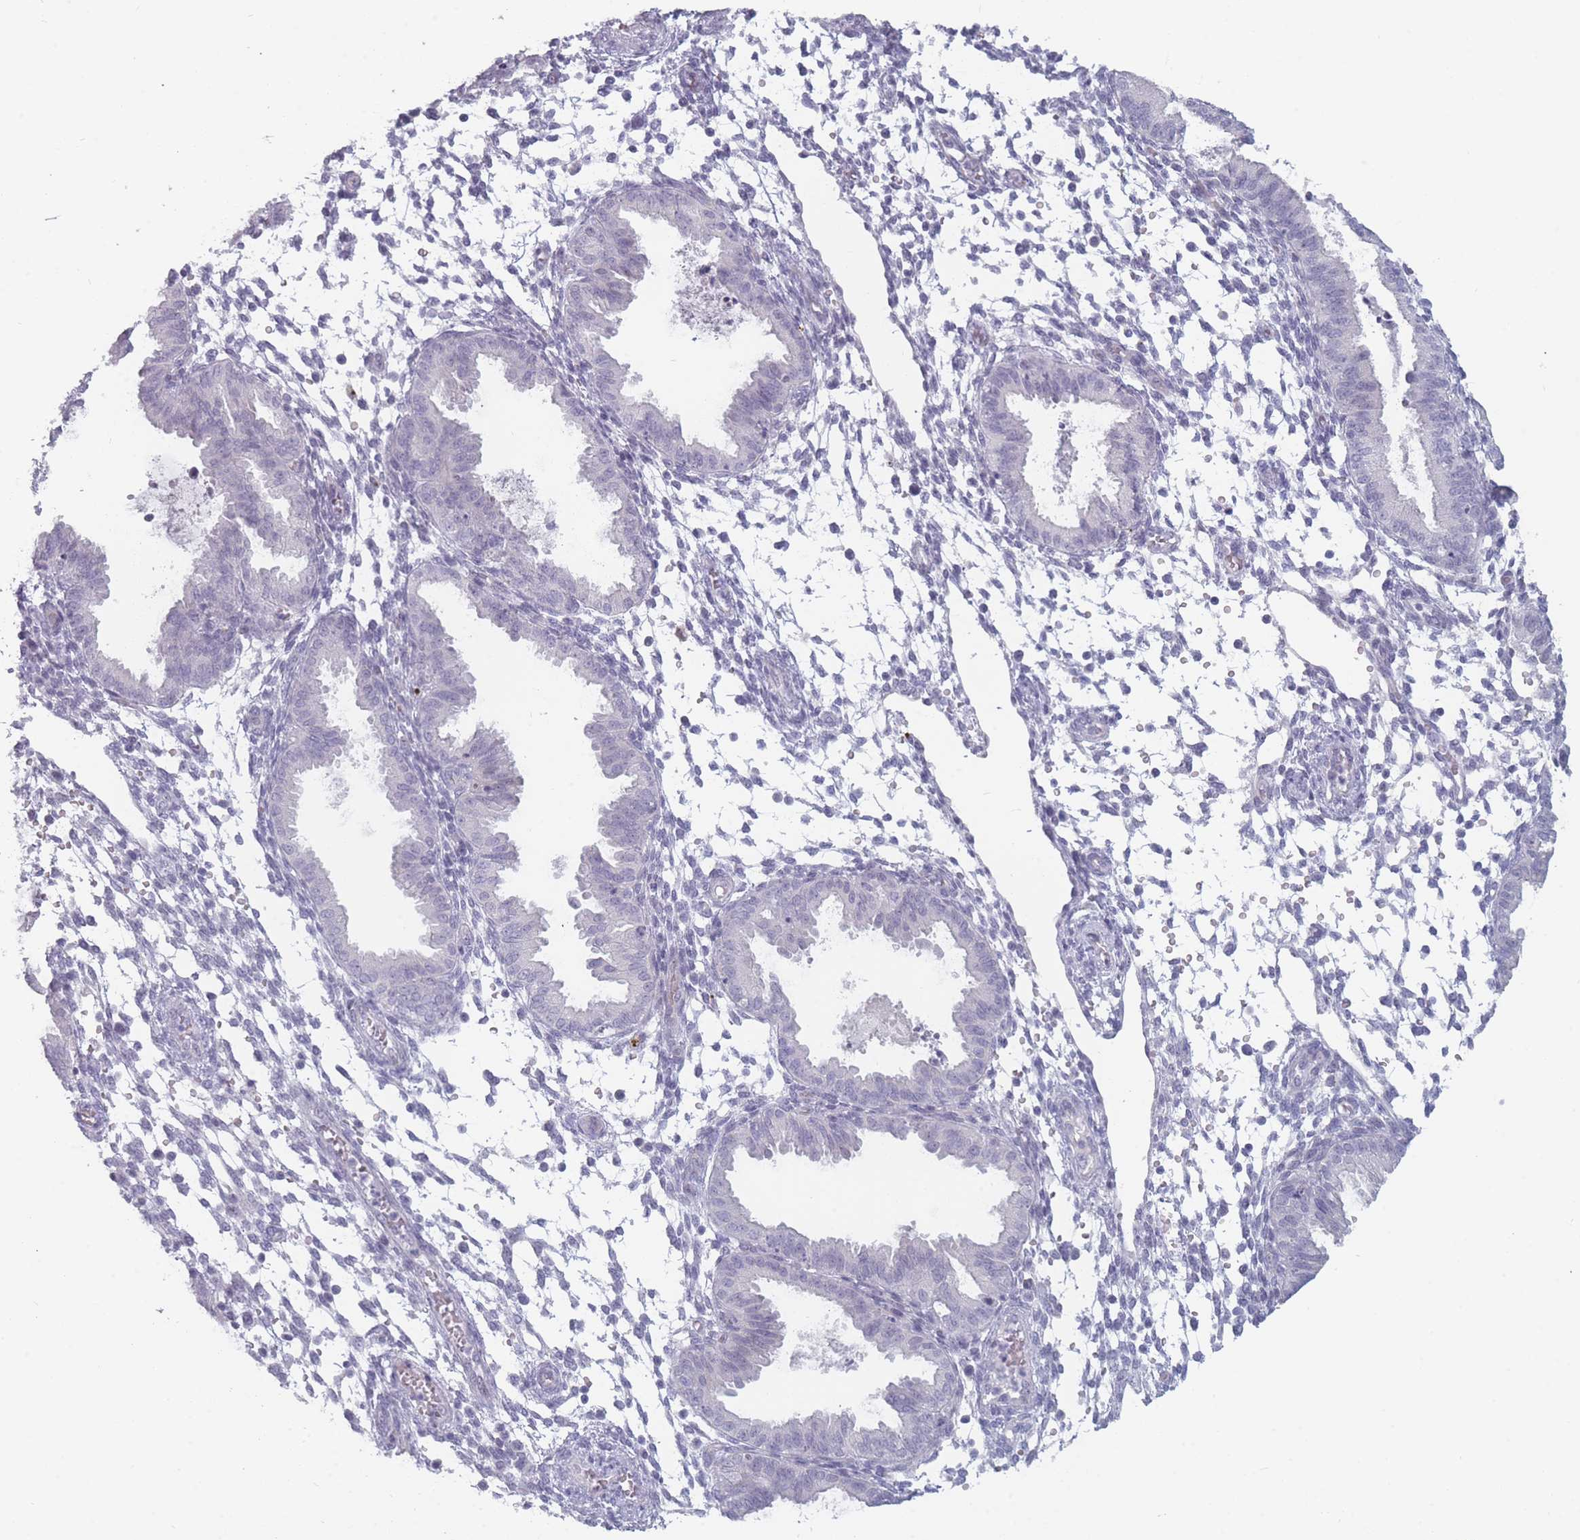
{"staining": {"intensity": "negative", "quantity": "none", "location": "none"}, "tissue": "endometrium", "cell_type": "Cells in endometrial stroma", "image_type": "normal", "snomed": [{"axis": "morphology", "description": "Normal tissue, NOS"}, {"axis": "topography", "description": "Endometrium"}], "caption": "Human endometrium stained for a protein using IHC demonstrates no expression in cells in endometrial stroma.", "gene": "ROS1", "patient": {"sex": "female", "age": 33}}